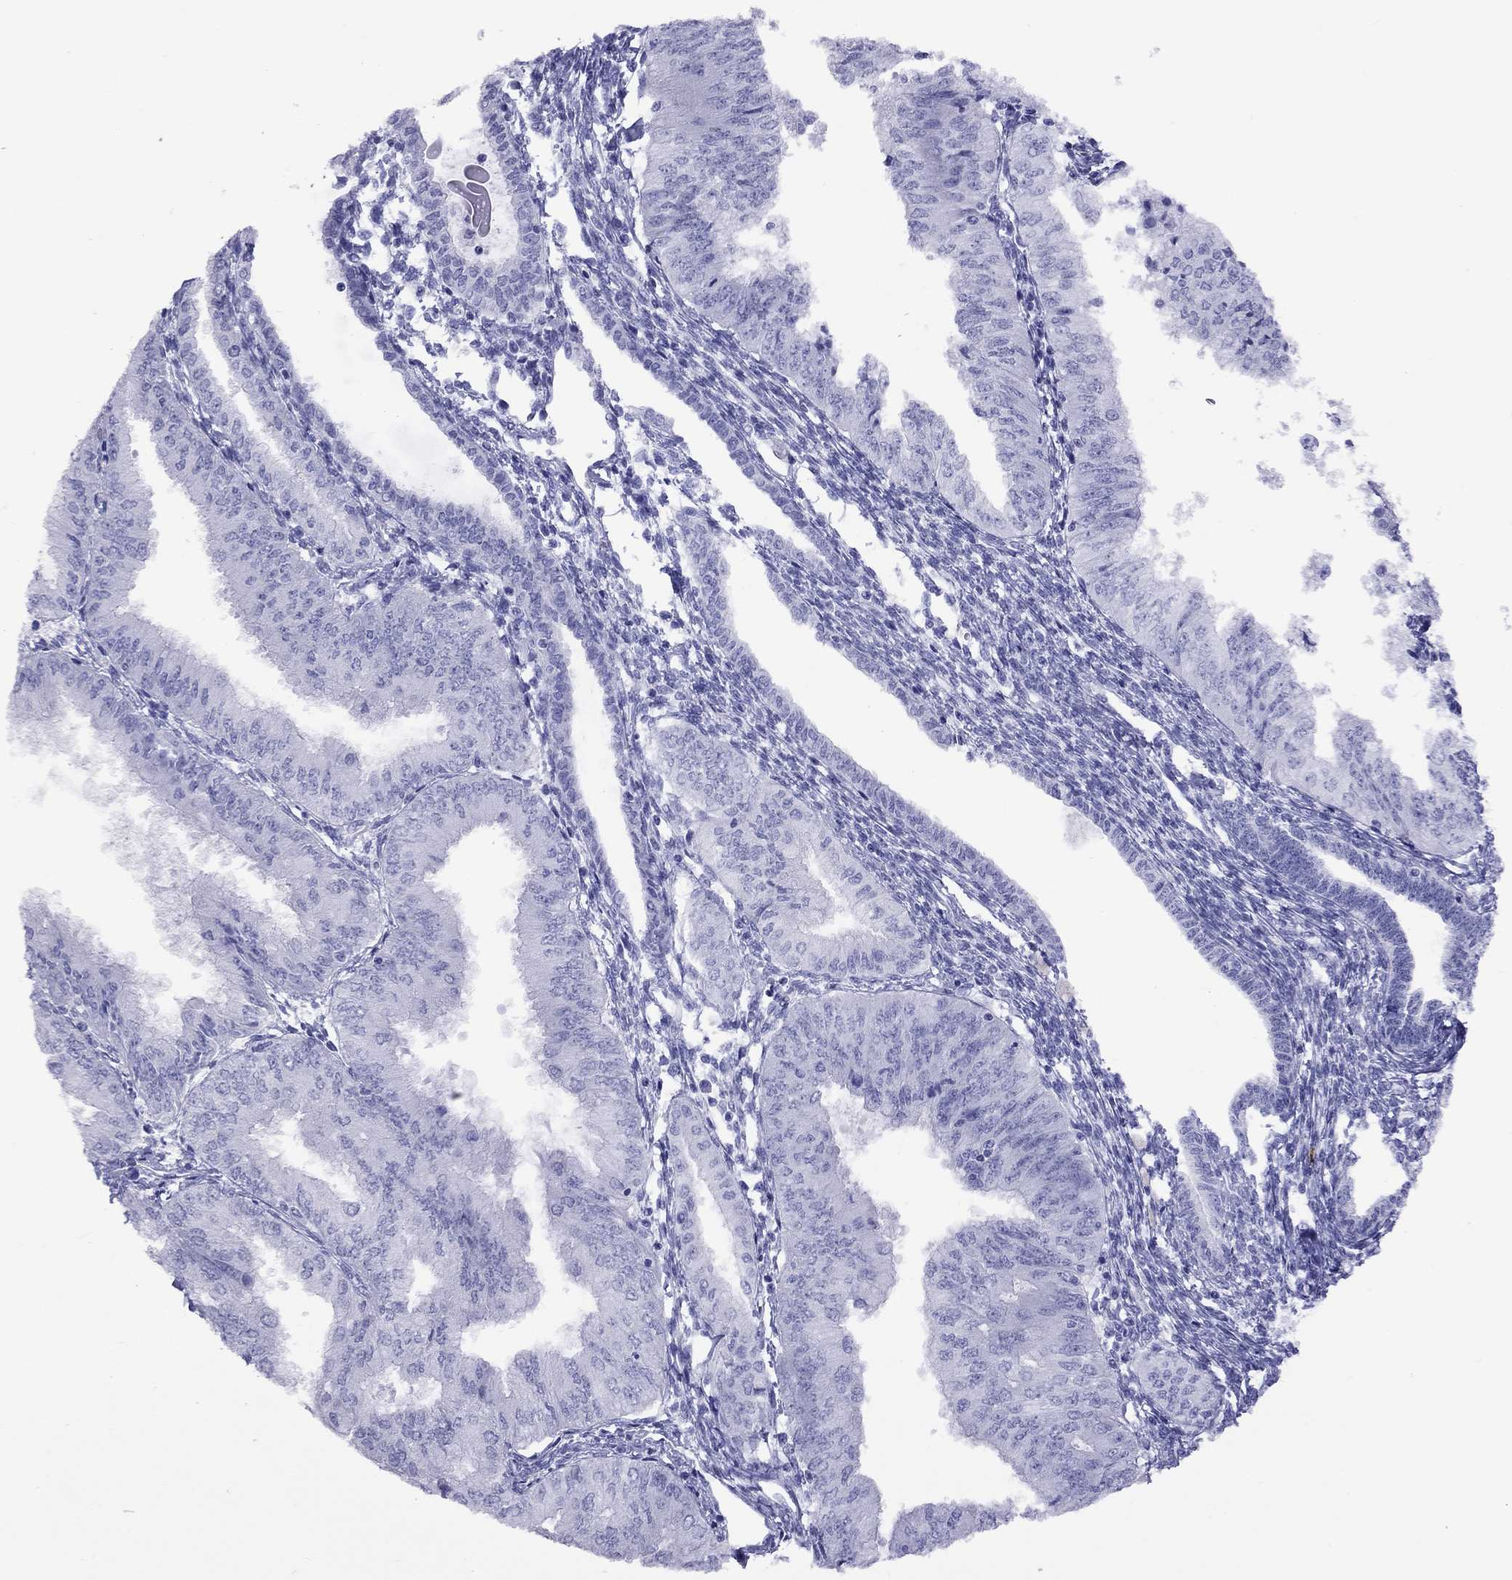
{"staining": {"intensity": "negative", "quantity": "none", "location": "none"}, "tissue": "endometrial cancer", "cell_type": "Tumor cells", "image_type": "cancer", "snomed": [{"axis": "morphology", "description": "Adenocarcinoma, NOS"}, {"axis": "topography", "description": "Endometrium"}], "caption": "Micrograph shows no protein staining in tumor cells of adenocarcinoma (endometrial) tissue.", "gene": "SLAMF1", "patient": {"sex": "female", "age": 53}}